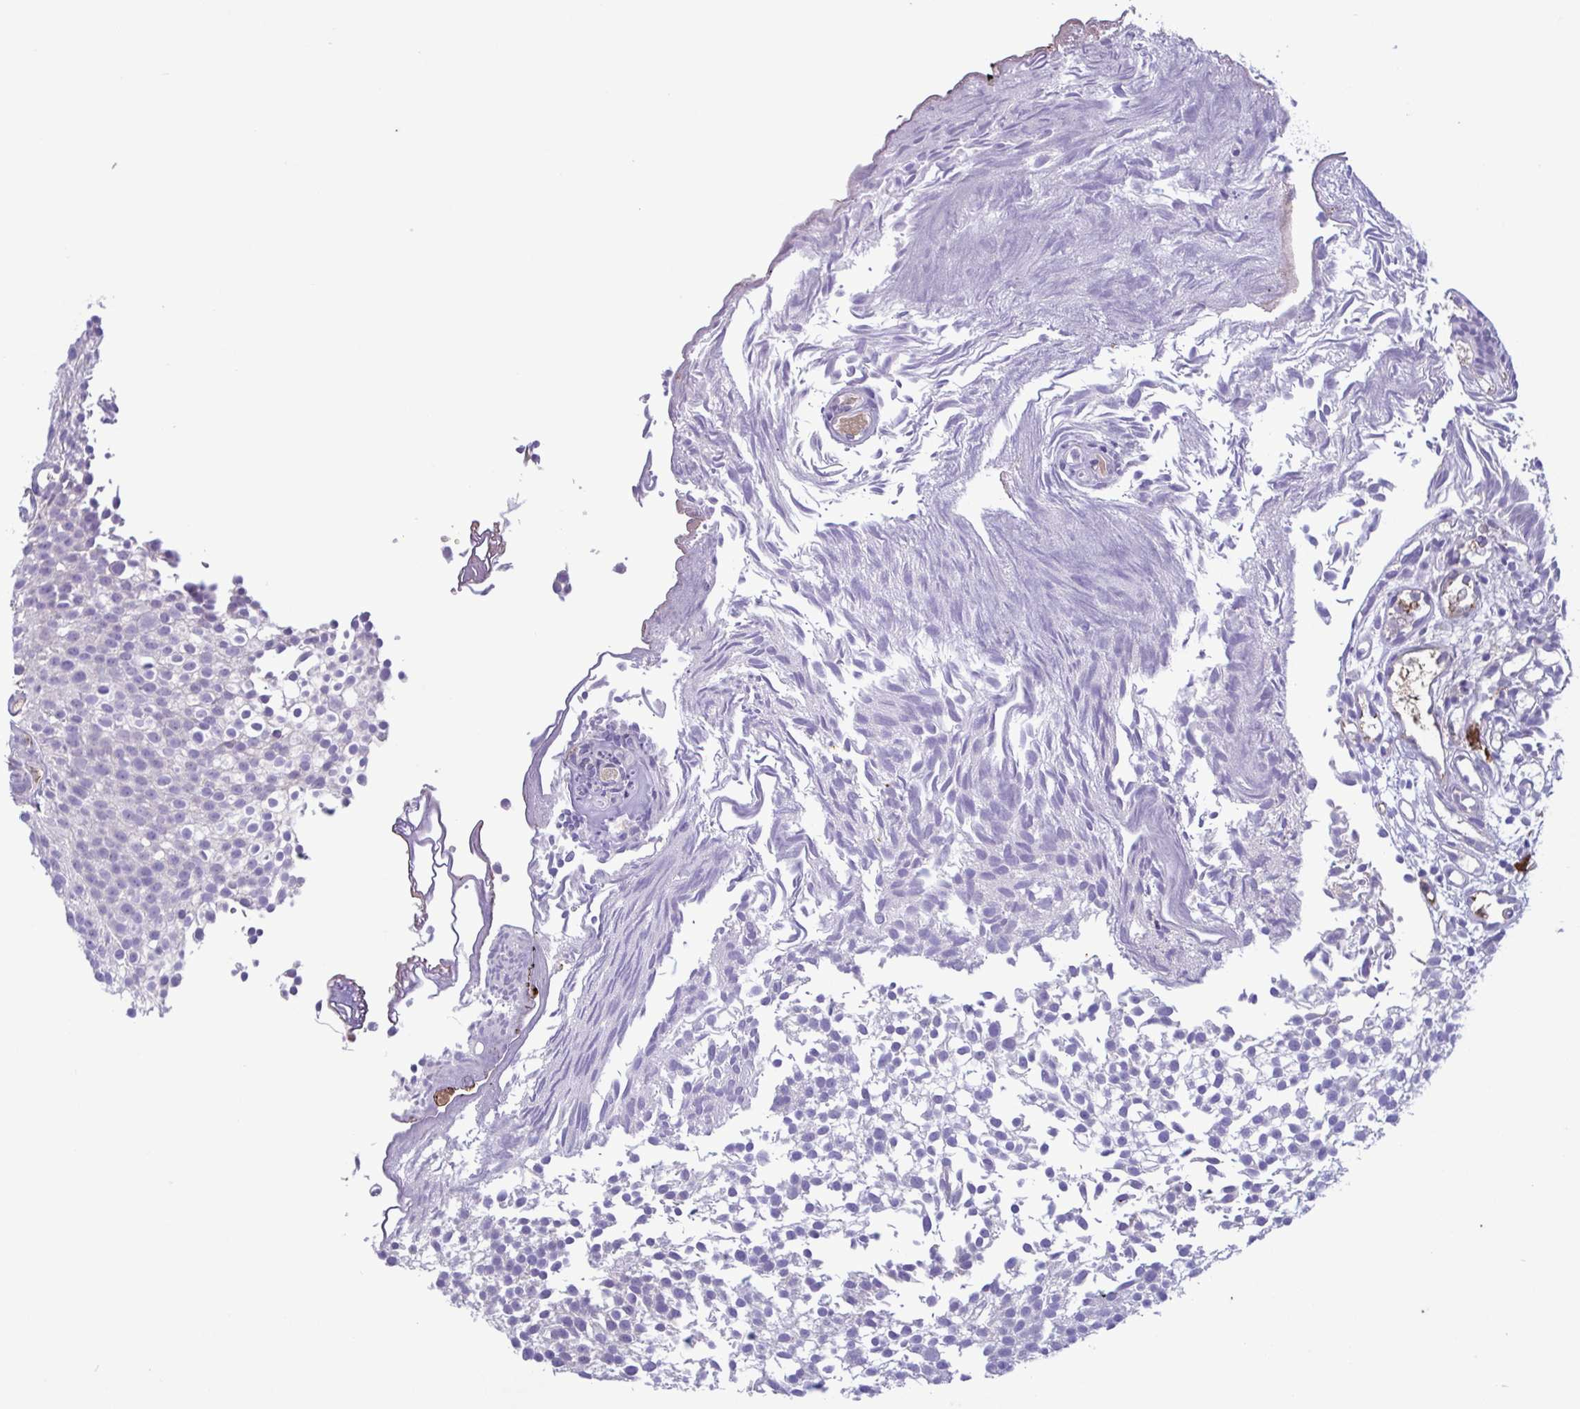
{"staining": {"intensity": "negative", "quantity": "none", "location": "none"}, "tissue": "urothelial cancer", "cell_type": "Tumor cells", "image_type": "cancer", "snomed": [{"axis": "morphology", "description": "Urothelial carcinoma, Low grade"}, {"axis": "topography", "description": "Urinary bladder"}], "caption": "A micrograph of urothelial carcinoma (low-grade) stained for a protein reveals no brown staining in tumor cells.", "gene": "F13B", "patient": {"sex": "male", "age": 70}}